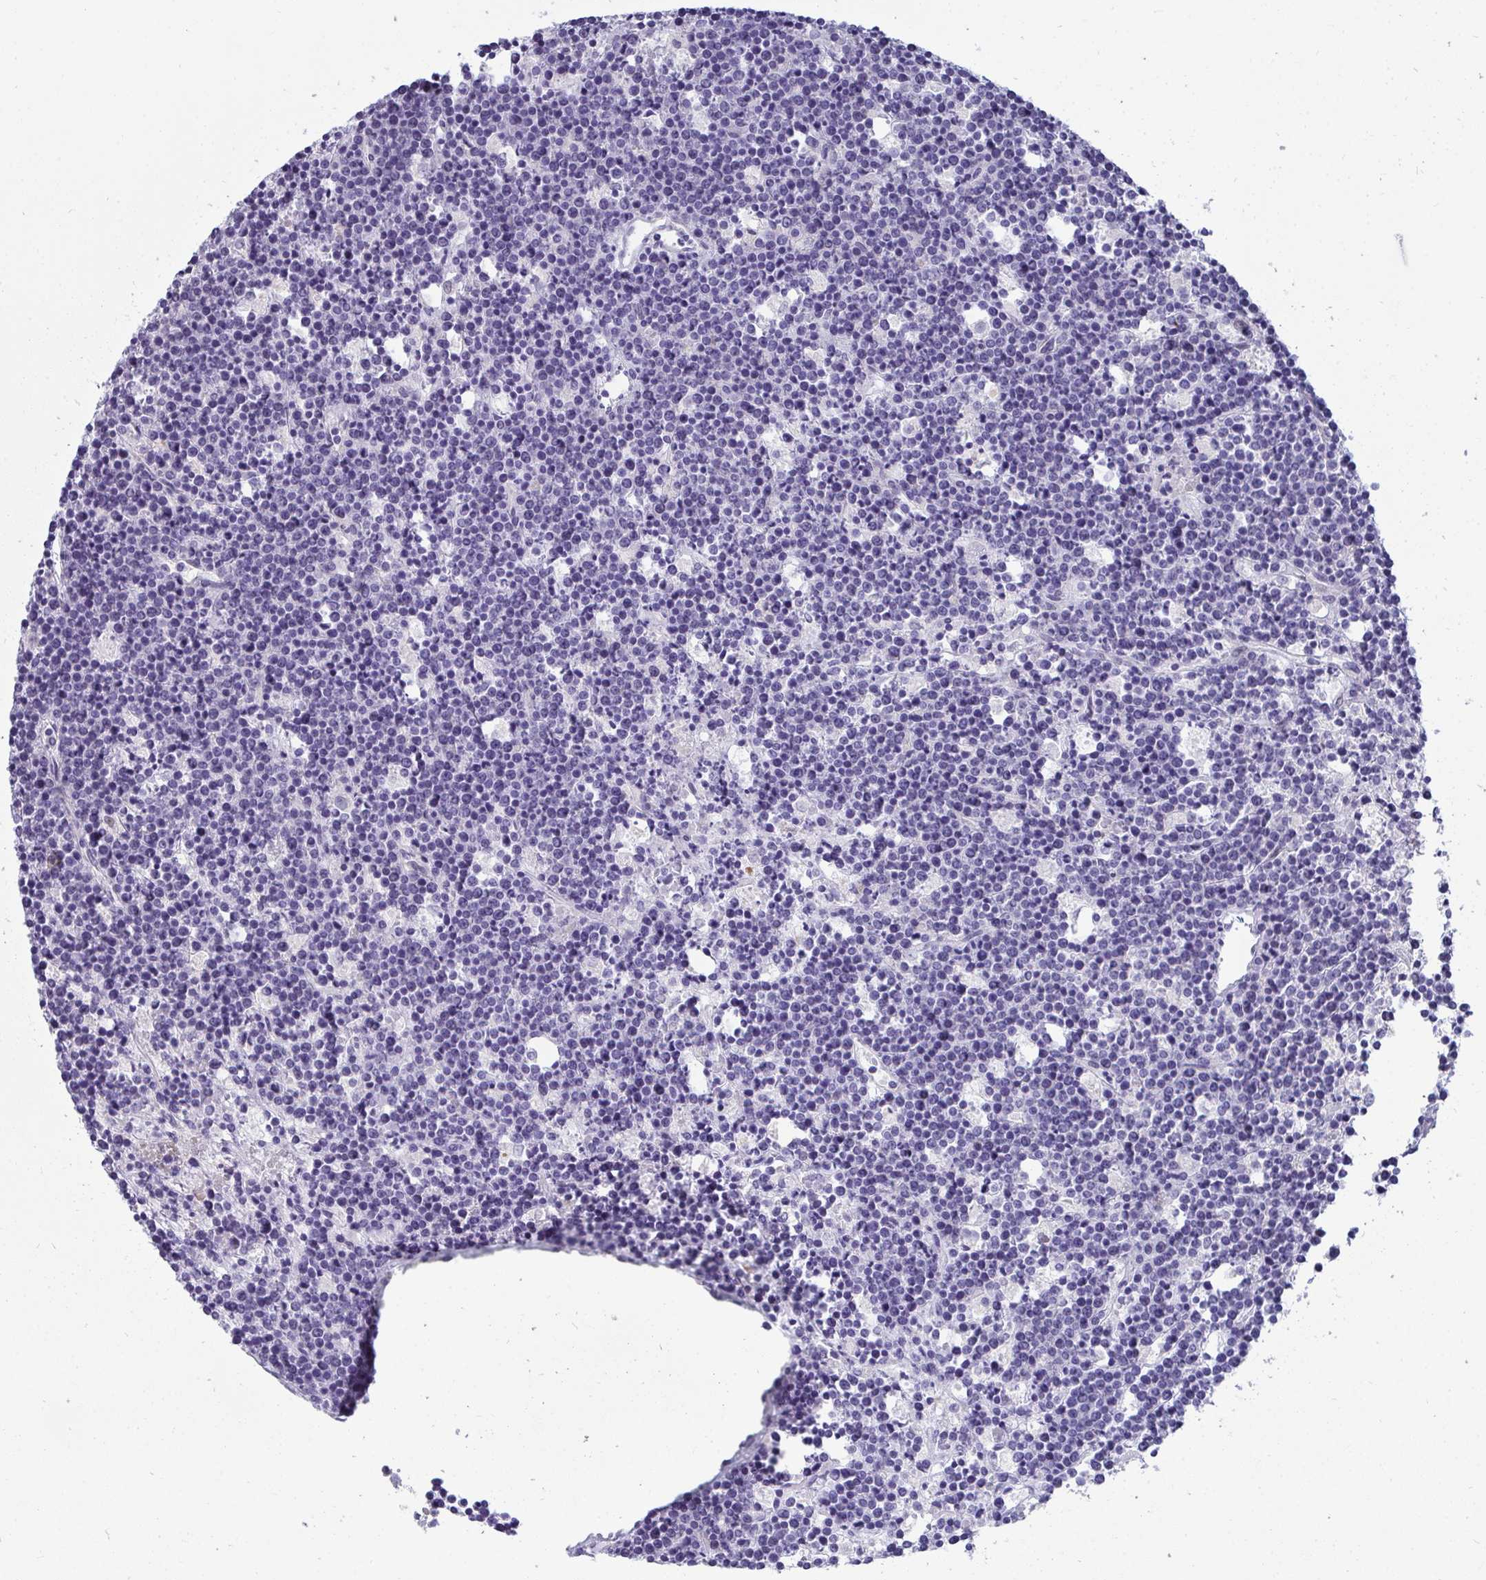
{"staining": {"intensity": "negative", "quantity": "none", "location": "none"}, "tissue": "lymphoma", "cell_type": "Tumor cells", "image_type": "cancer", "snomed": [{"axis": "morphology", "description": "Malignant lymphoma, non-Hodgkin's type, High grade"}, {"axis": "topography", "description": "Ovary"}], "caption": "Tumor cells show no significant protein staining in lymphoma.", "gene": "AK5", "patient": {"sex": "female", "age": 56}}